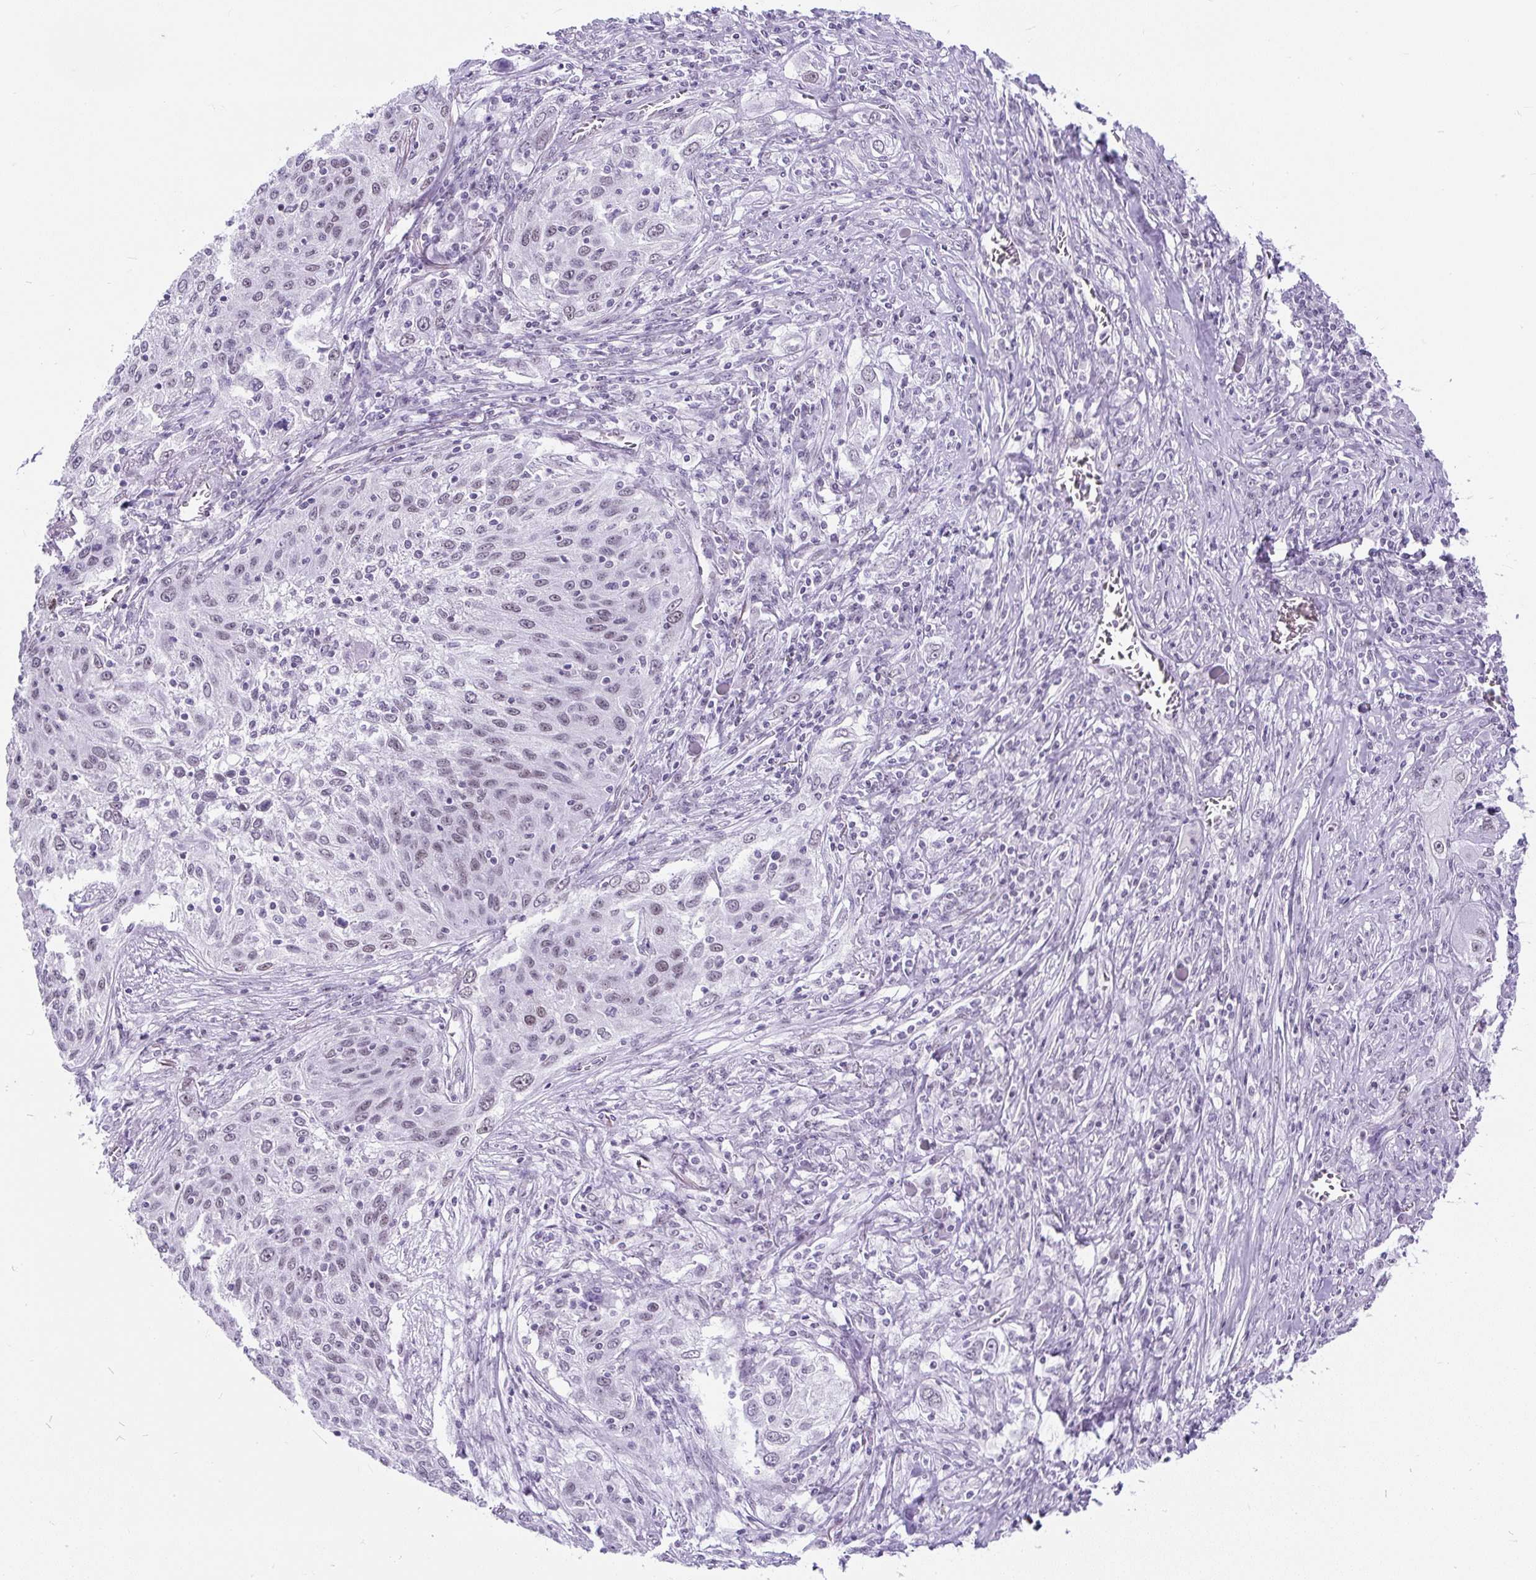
{"staining": {"intensity": "weak", "quantity": "<25%", "location": "nuclear"}, "tissue": "lung cancer", "cell_type": "Tumor cells", "image_type": "cancer", "snomed": [{"axis": "morphology", "description": "Squamous cell carcinoma, NOS"}, {"axis": "topography", "description": "Lung"}], "caption": "There is no significant positivity in tumor cells of squamous cell carcinoma (lung).", "gene": "PLCXD2", "patient": {"sex": "female", "age": 69}}